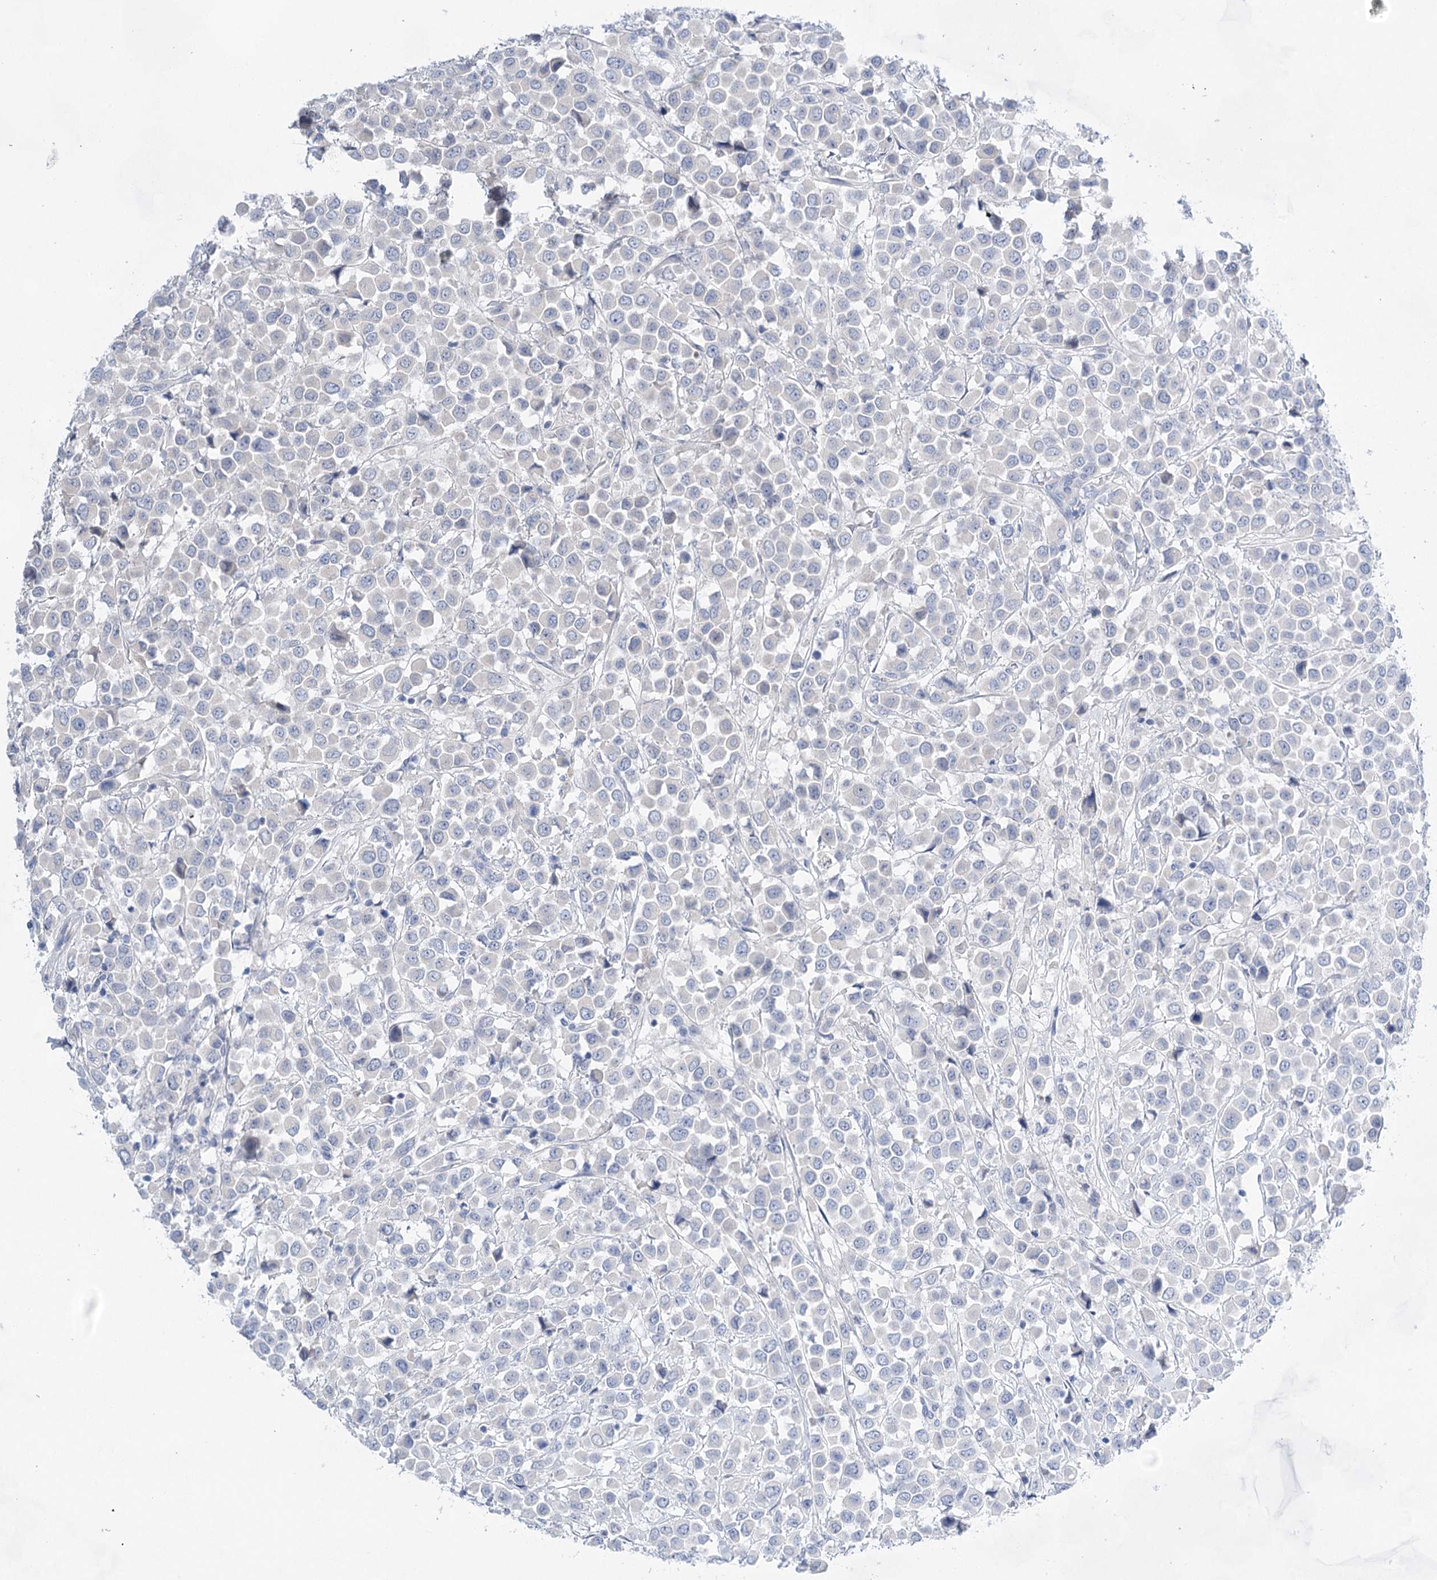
{"staining": {"intensity": "negative", "quantity": "none", "location": "none"}, "tissue": "breast cancer", "cell_type": "Tumor cells", "image_type": "cancer", "snomed": [{"axis": "morphology", "description": "Duct carcinoma"}, {"axis": "topography", "description": "Breast"}], "caption": "Tumor cells are negative for protein expression in human breast cancer.", "gene": "LALBA", "patient": {"sex": "female", "age": 61}}